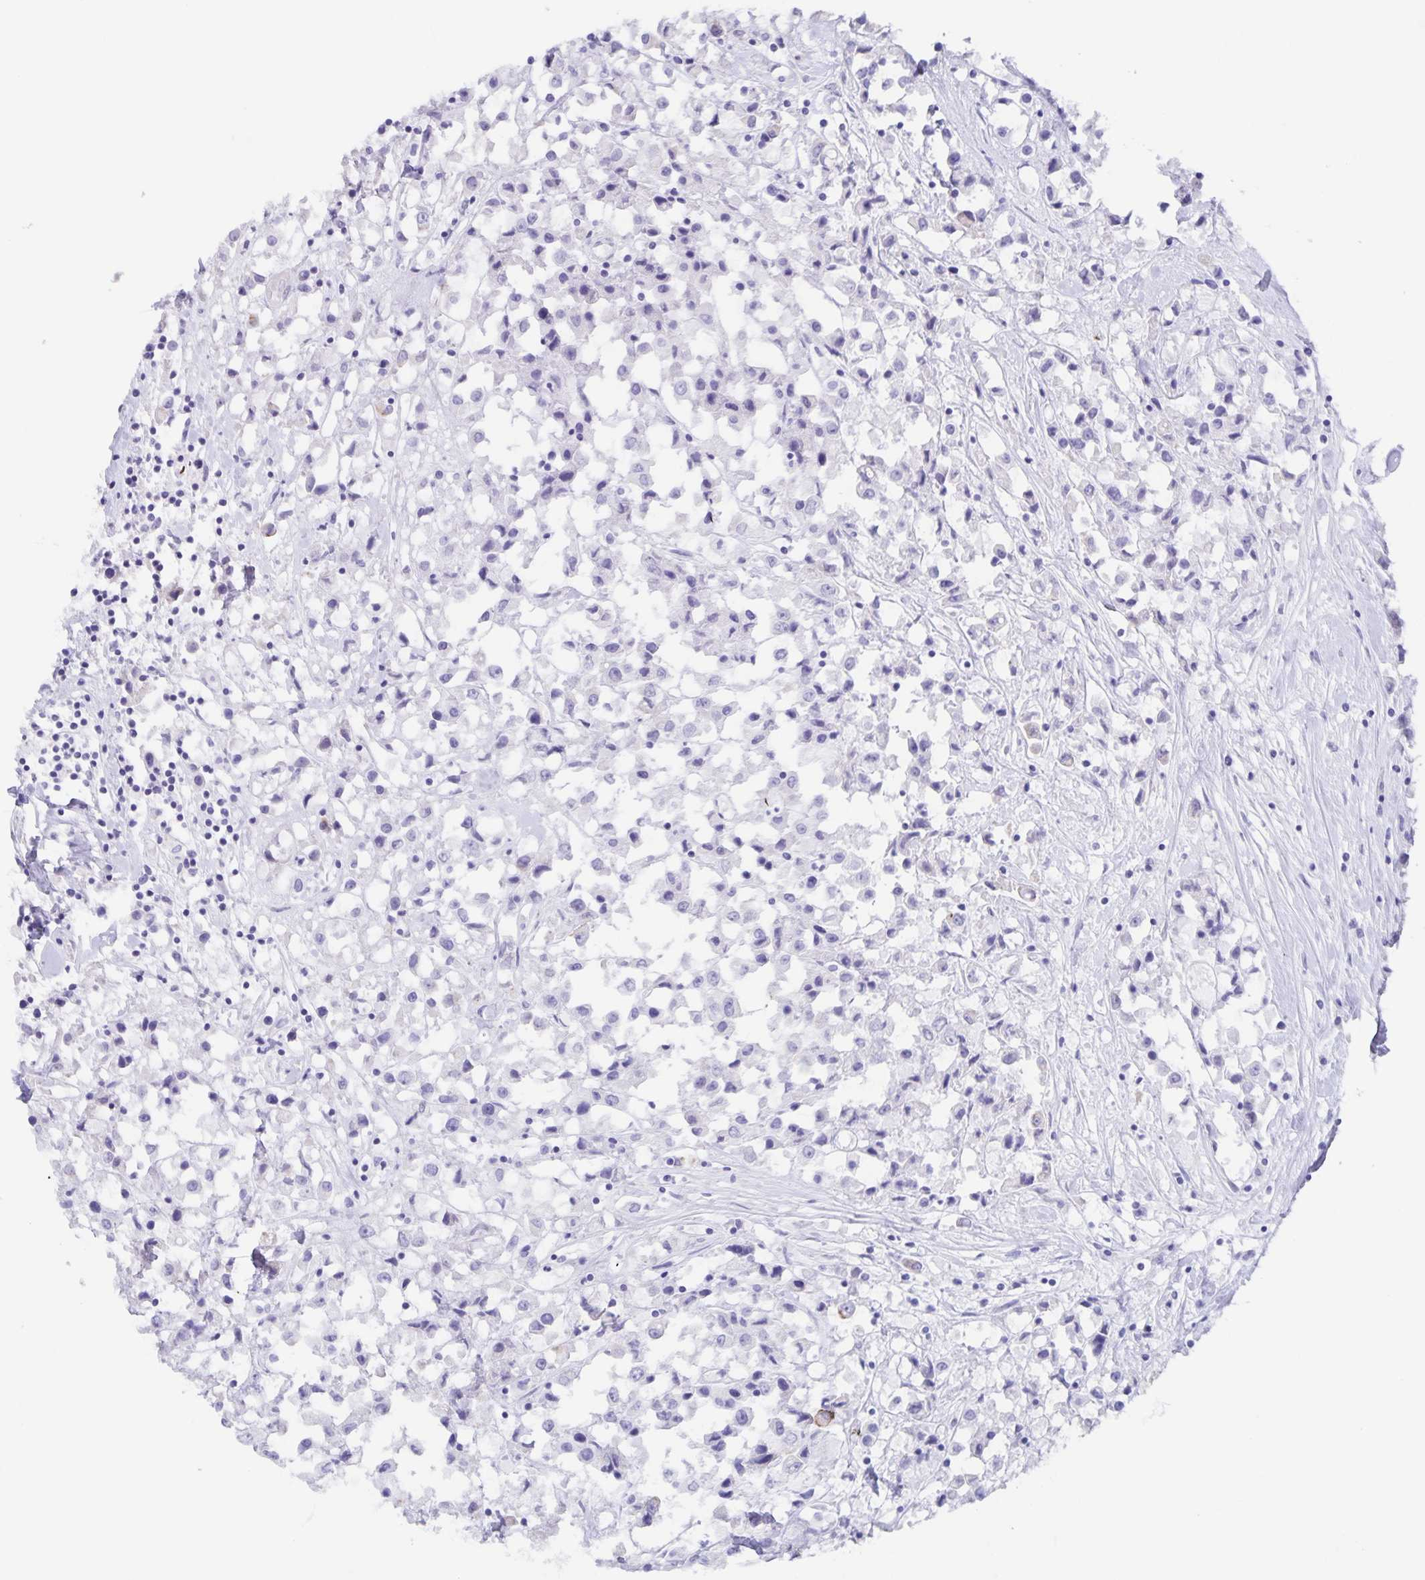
{"staining": {"intensity": "negative", "quantity": "none", "location": "none"}, "tissue": "breast cancer", "cell_type": "Tumor cells", "image_type": "cancer", "snomed": [{"axis": "morphology", "description": "Duct carcinoma"}, {"axis": "topography", "description": "Breast"}], "caption": "This is a image of immunohistochemistry staining of breast intraductal carcinoma, which shows no positivity in tumor cells.", "gene": "AQP4", "patient": {"sex": "female", "age": 61}}